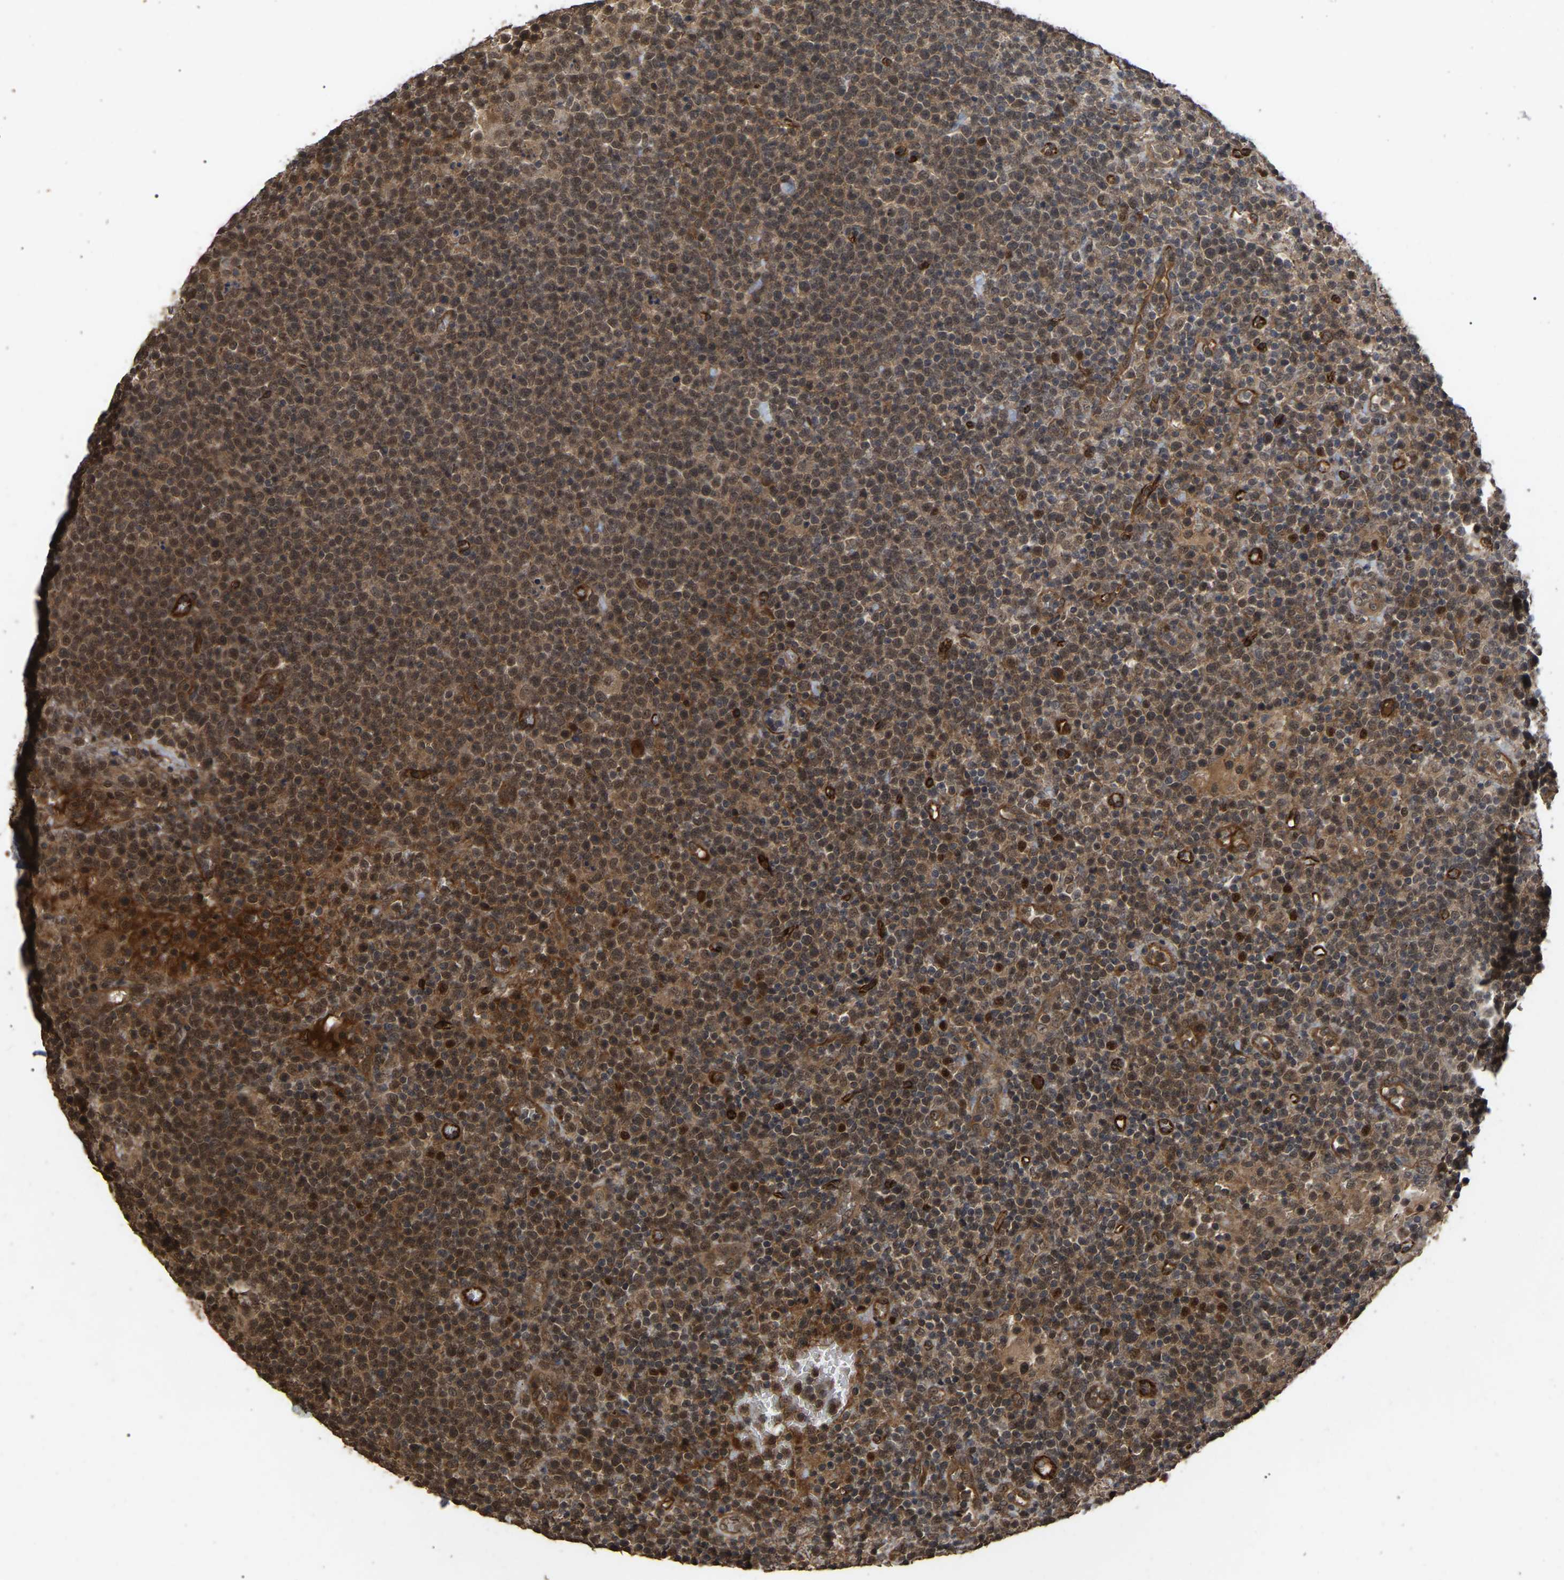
{"staining": {"intensity": "moderate", "quantity": ">75%", "location": "cytoplasmic/membranous,nuclear"}, "tissue": "lymphoma", "cell_type": "Tumor cells", "image_type": "cancer", "snomed": [{"axis": "morphology", "description": "Malignant lymphoma, non-Hodgkin's type, High grade"}, {"axis": "topography", "description": "Lymph node"}], "caption": "Protein positivity by immunohistochemistry (IHC) exhibits moderate cytoplasmic/membranous and nuclear expression in about >75% of tumor cells in lymphoma.", "gene": "FAM161B", "patient": {"sex": "male", "age": 61}}